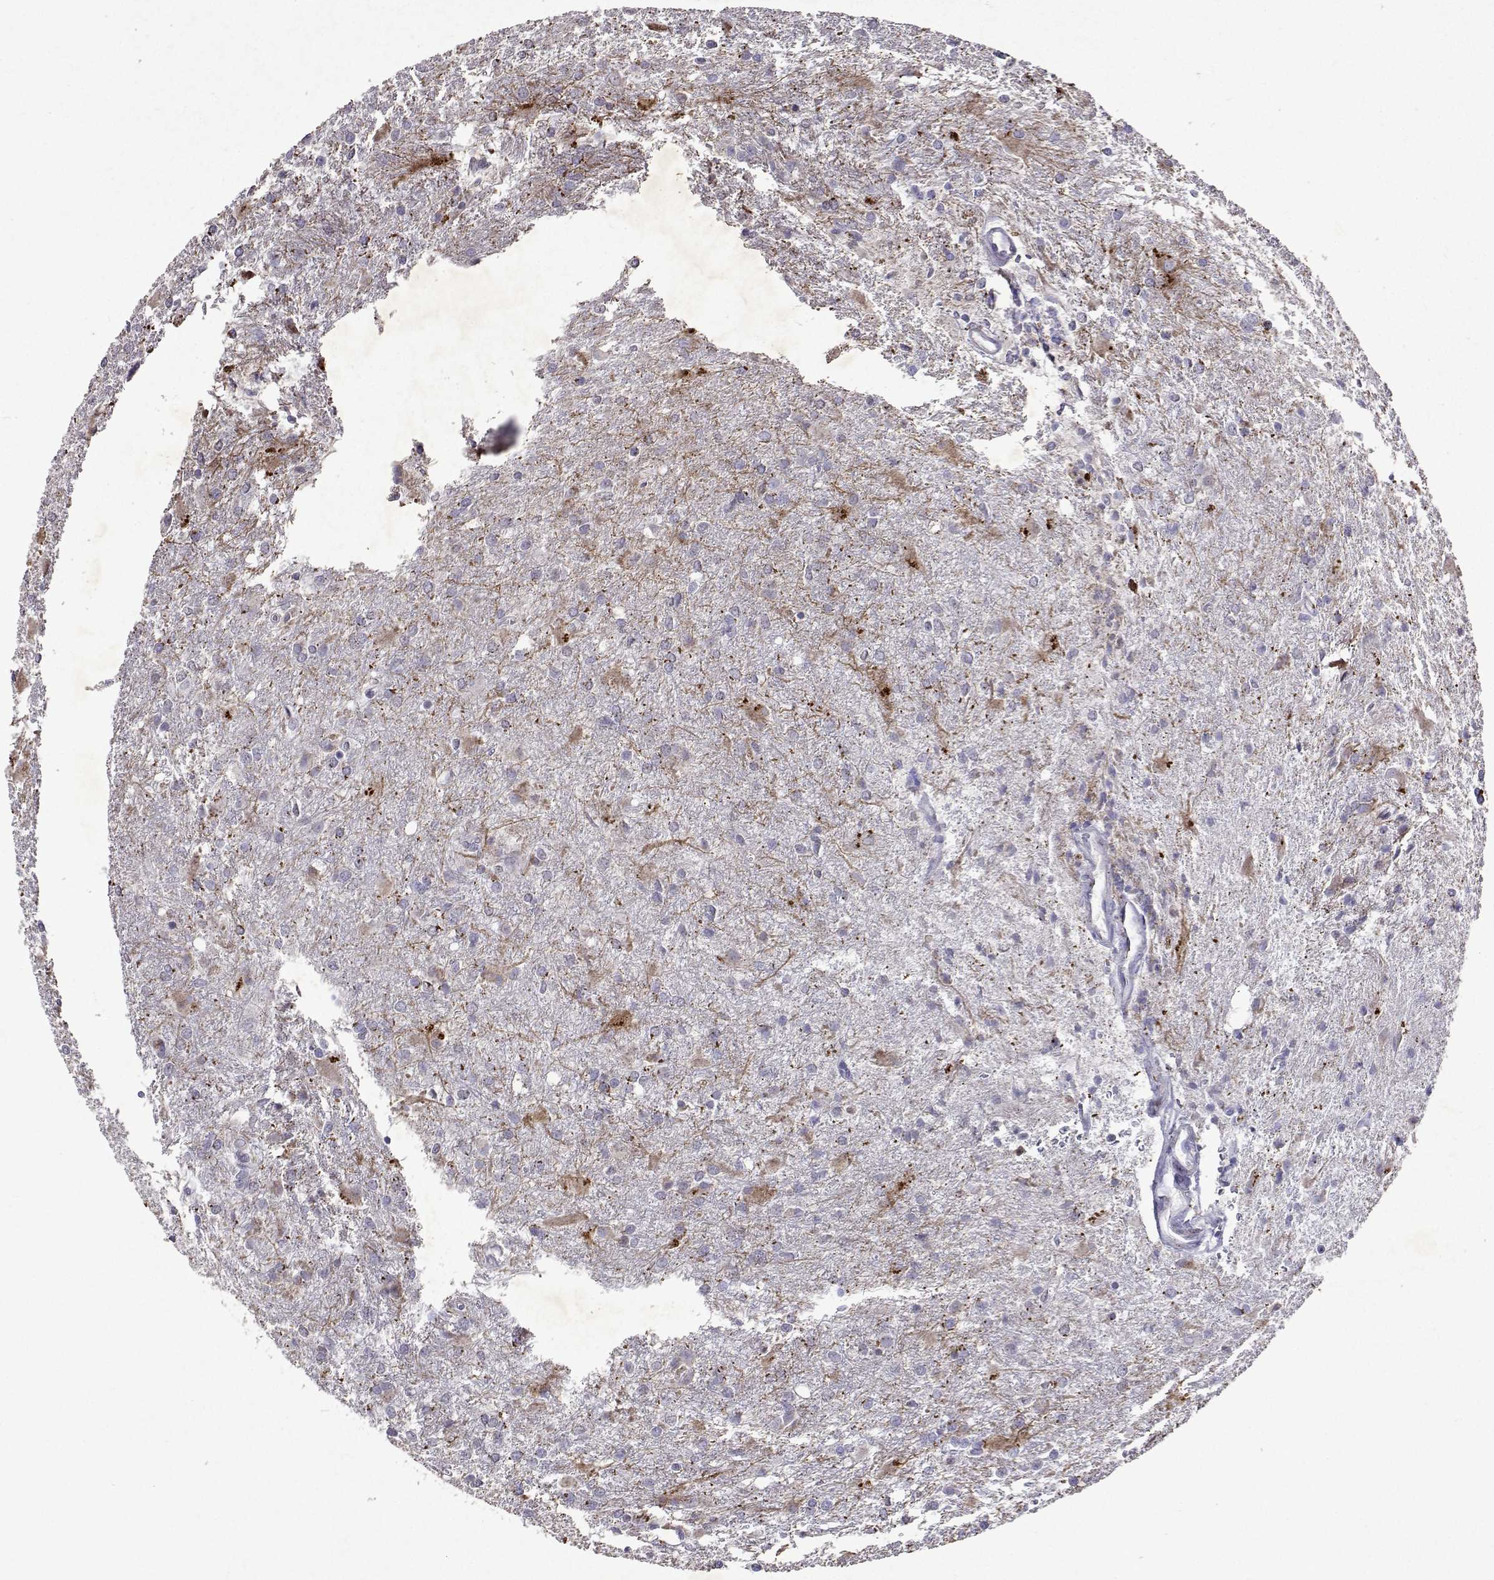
{"staining": {"intensity": "negative", "quantity": "none", "location": "none"}, "tissue": "glioma", "cell_type": "Tumor cells", "image_type": "cancer", "snomed": [{"axis": "morphology", "description": "Glioma, malignant, High grade"}, {"axis": "topography", "description": "Brain"}], "caption": "Immunohistochemistry photomicrograph of neoplastic tissue: human glioma stained with DAB (3,3'-diaminobenzidine) demonstrates no significant protein expression in tumor cells.", "gene": "DUSP28", "patient": {"sex": "male", "age": 68}}